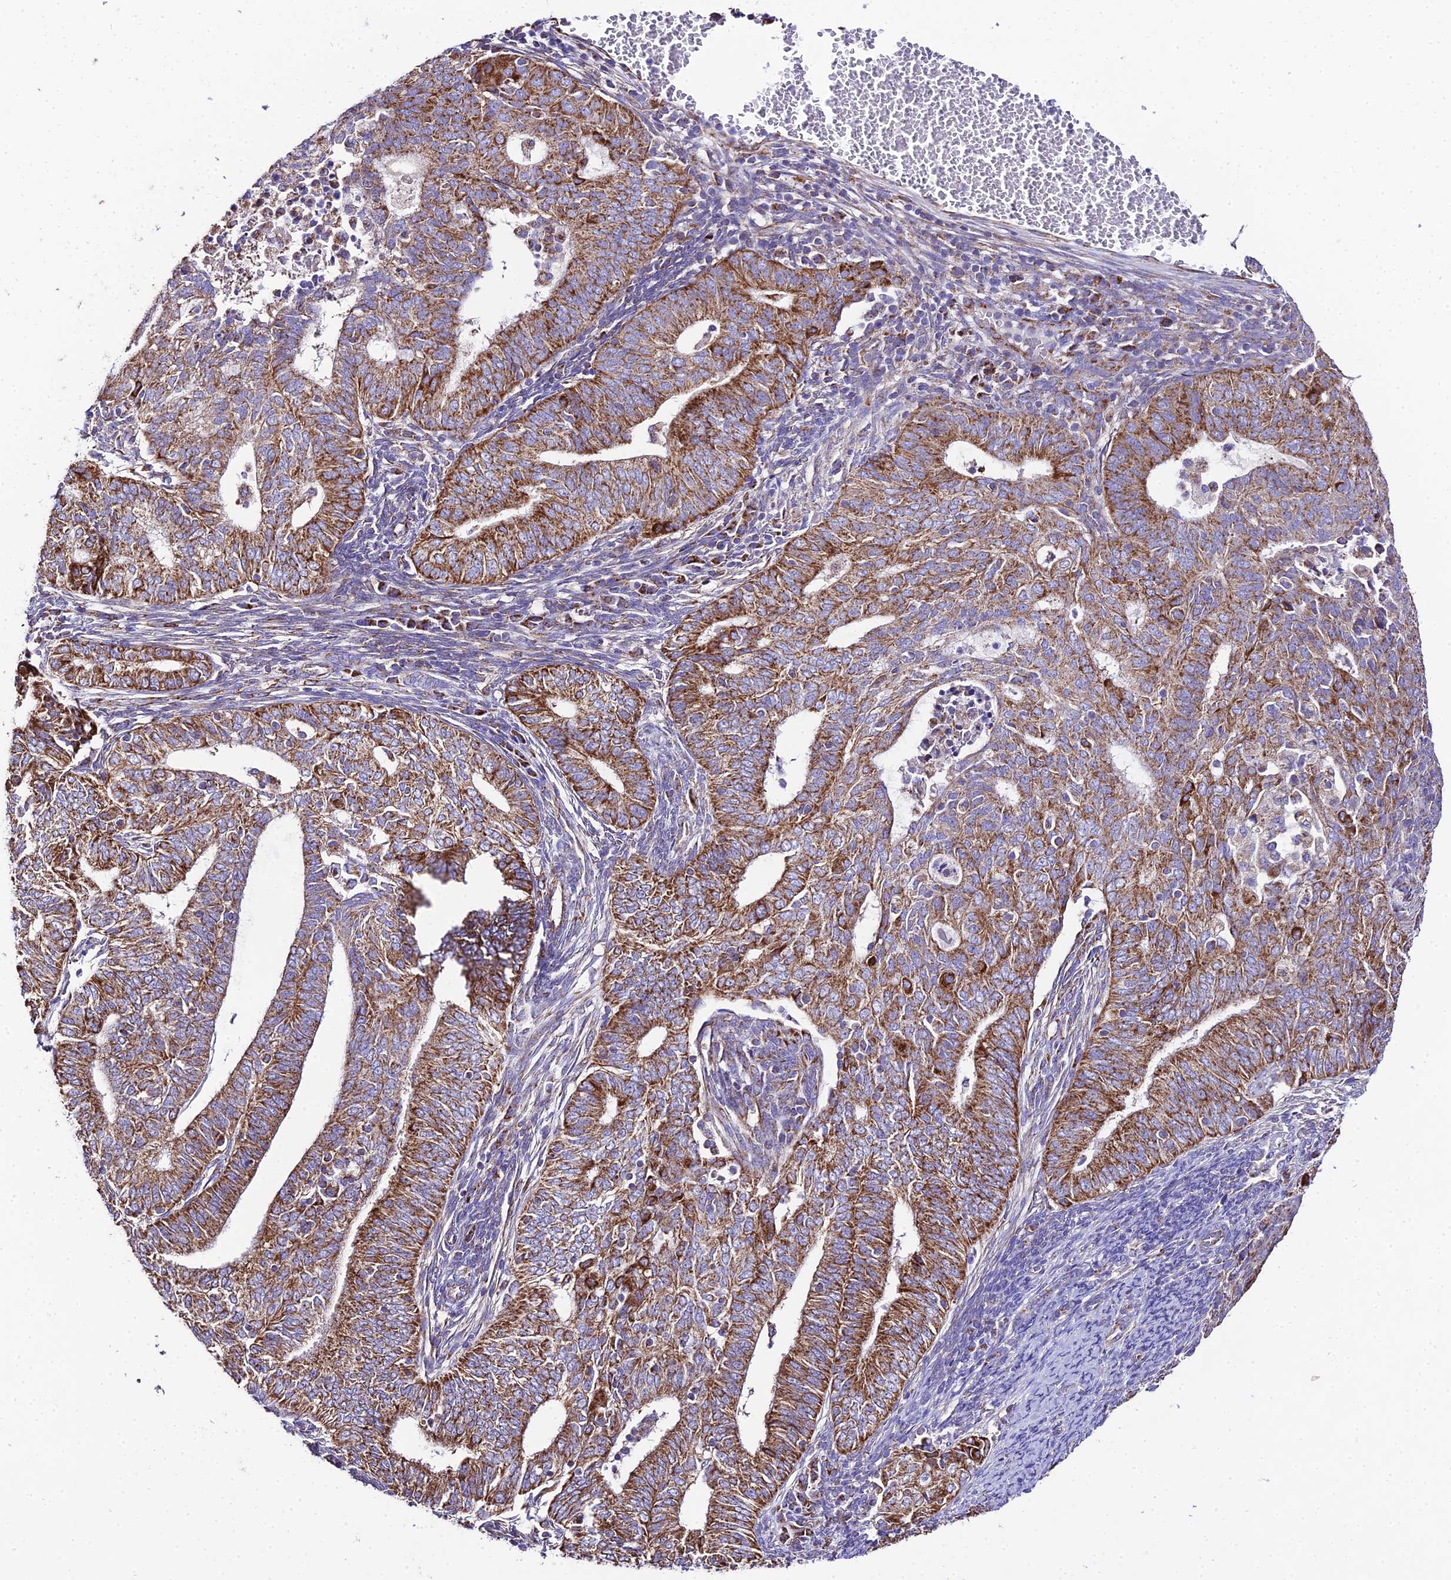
{"staining": {"intensity": "strong", "quantity": ">75%", "location": "cytoplasmic/membranous"}, "tissue": "endometrial cancer", "cell_type": "Tumor cells", "image_type": "cancer", "snomed": [{"axis": "morphology", "description": "Adenocarcinoma, NOS"}, {"axis": "topography", "description": "Endometrium"}], "caption": "Brown immunohistochemical staining in human endometrial cancer (adenocarcinoma) reveals strong cytoplasmic/membranous positivity in approximately >75% of tumor cells.", "gene": "OCIAD1", "patient": {"sex": "female", "age": 62}}